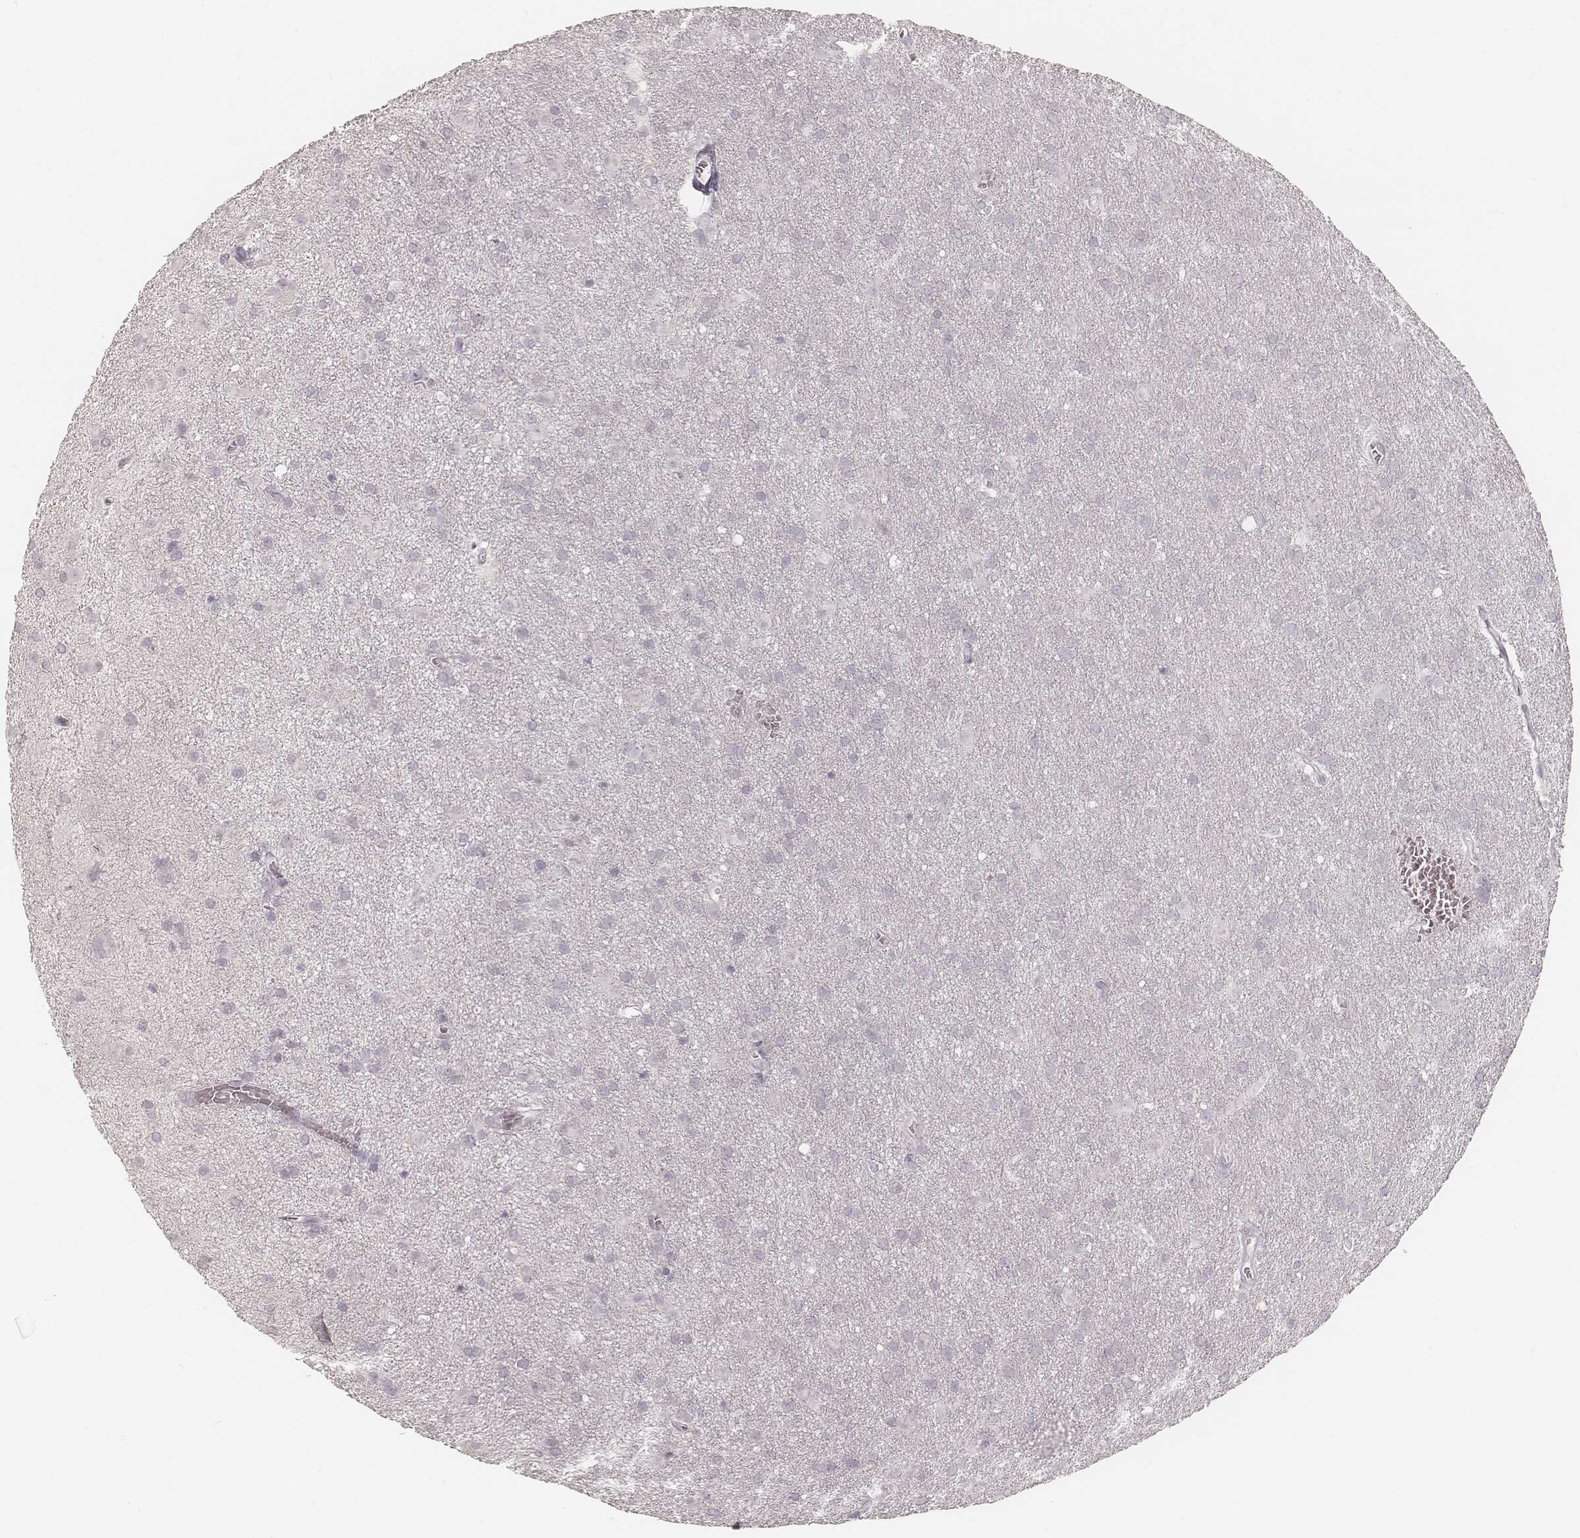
{"staining": {"intensity": "negative", "quantity": "none", "location": "none"}, "tissue": "glioma", "cell_type": "Tumor cells", "image_type": "cancer", "snomed": [{"axis": "morphology", "description": "Glioma, malignant, Low grade"}, {"axis": "topography", "description": "Brain"}], "caption": "The image demonstrates no staining of tumor cells in glioma.", "gene": "TEX37", "patient": {"sex": "male", "age": 58}}